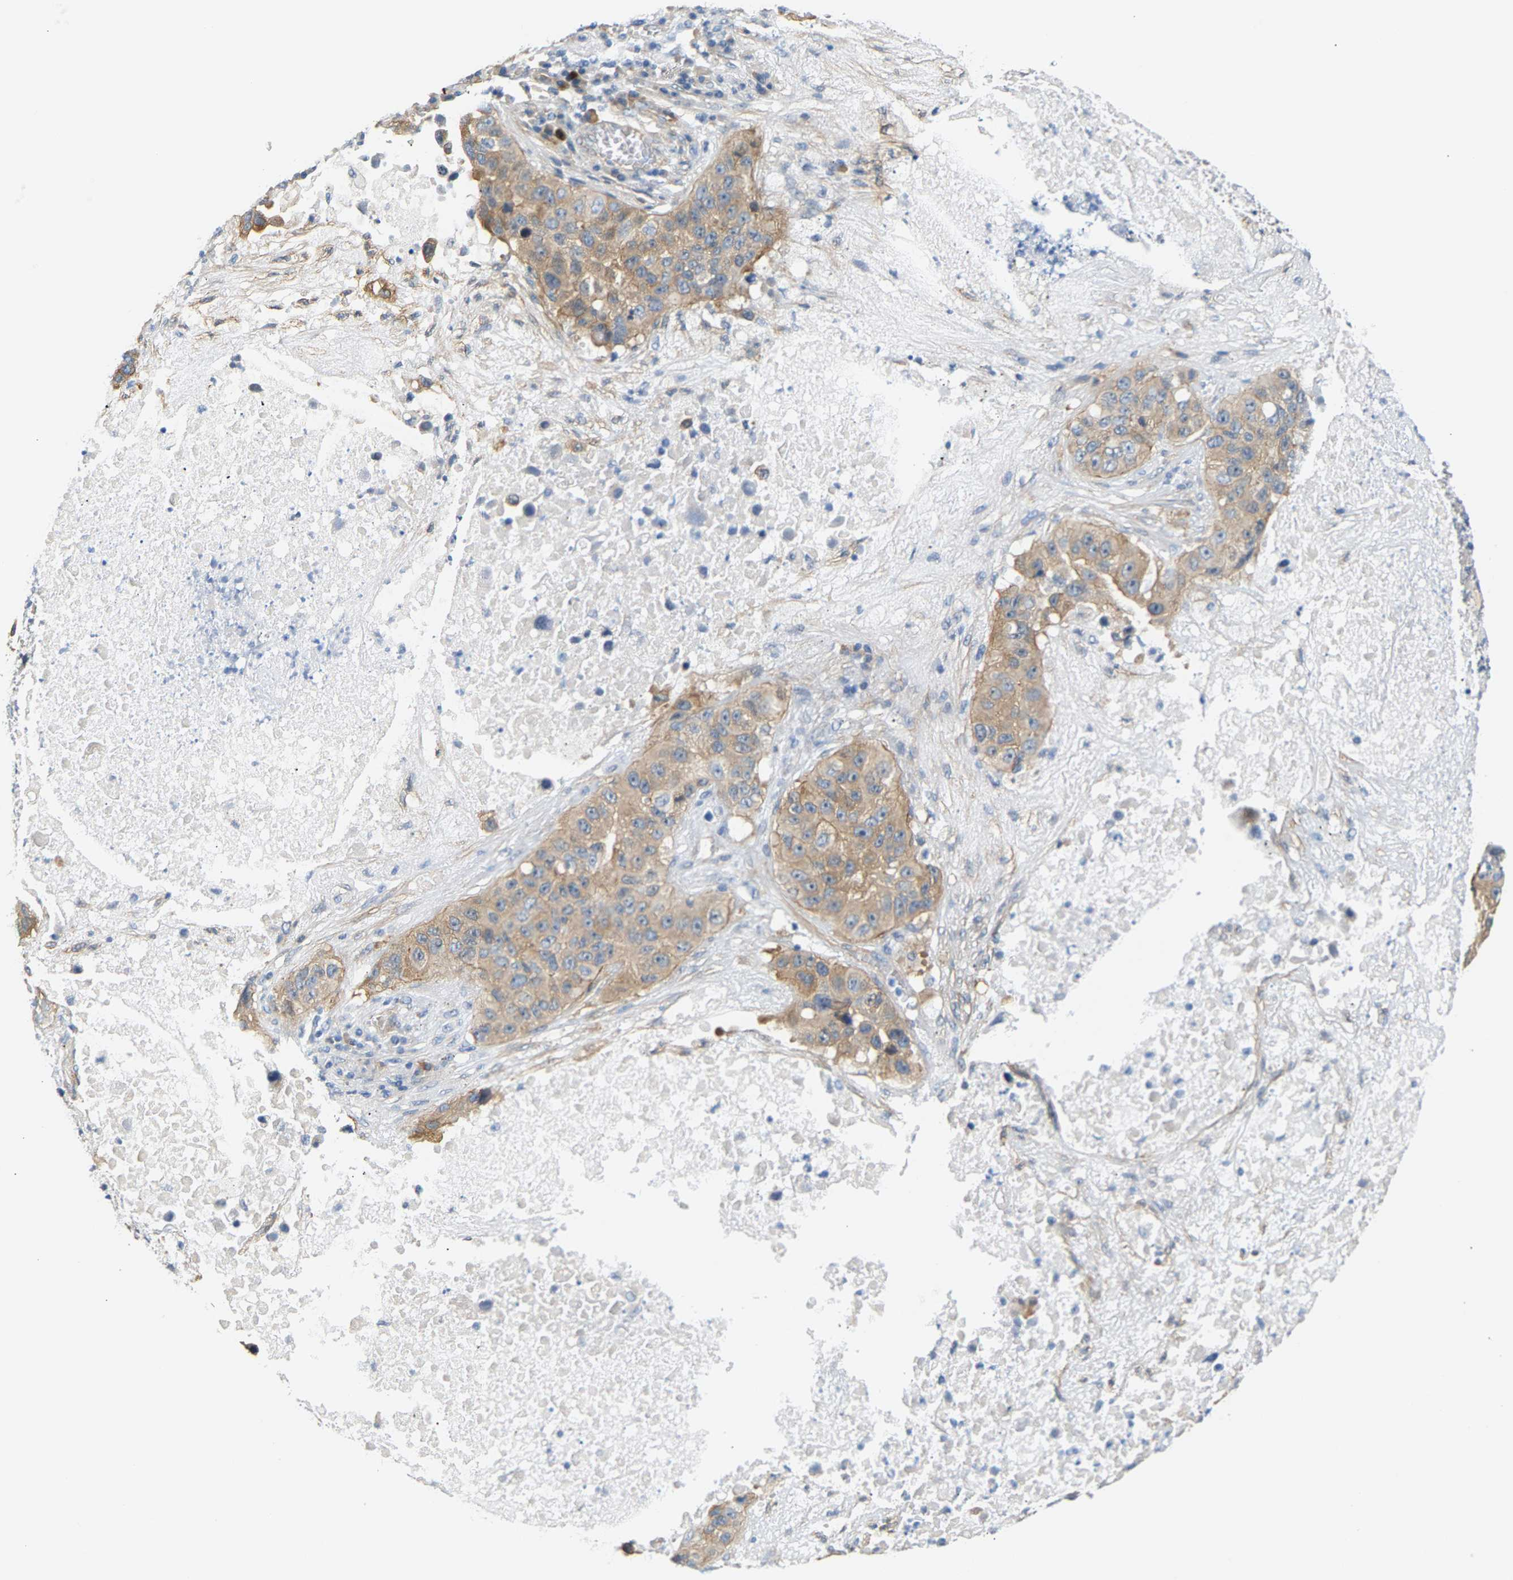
{"staining": {"intensity": "moderate", "quantity": "25%-75%", "location": "cytoplasmic/membranous"}, "tissue": "lung cancer", "cell_type": "Tumor cells", "image_type": "cancer", "snomed": [{"axis": "morphology", "description": "Squamous cell carcinoma, NOS"}, {"axis": "topography", "description": "Lung"}], "caption": "There is medium levels of moderate cytoplasmic/membranous staining in tumor cells of lung cancer (squamous cell carcinoma), as demonstrated by immunohistochemical staining (brown color).", "gene": "PAWR", "patient": {"sex": "male", "age": 57}}